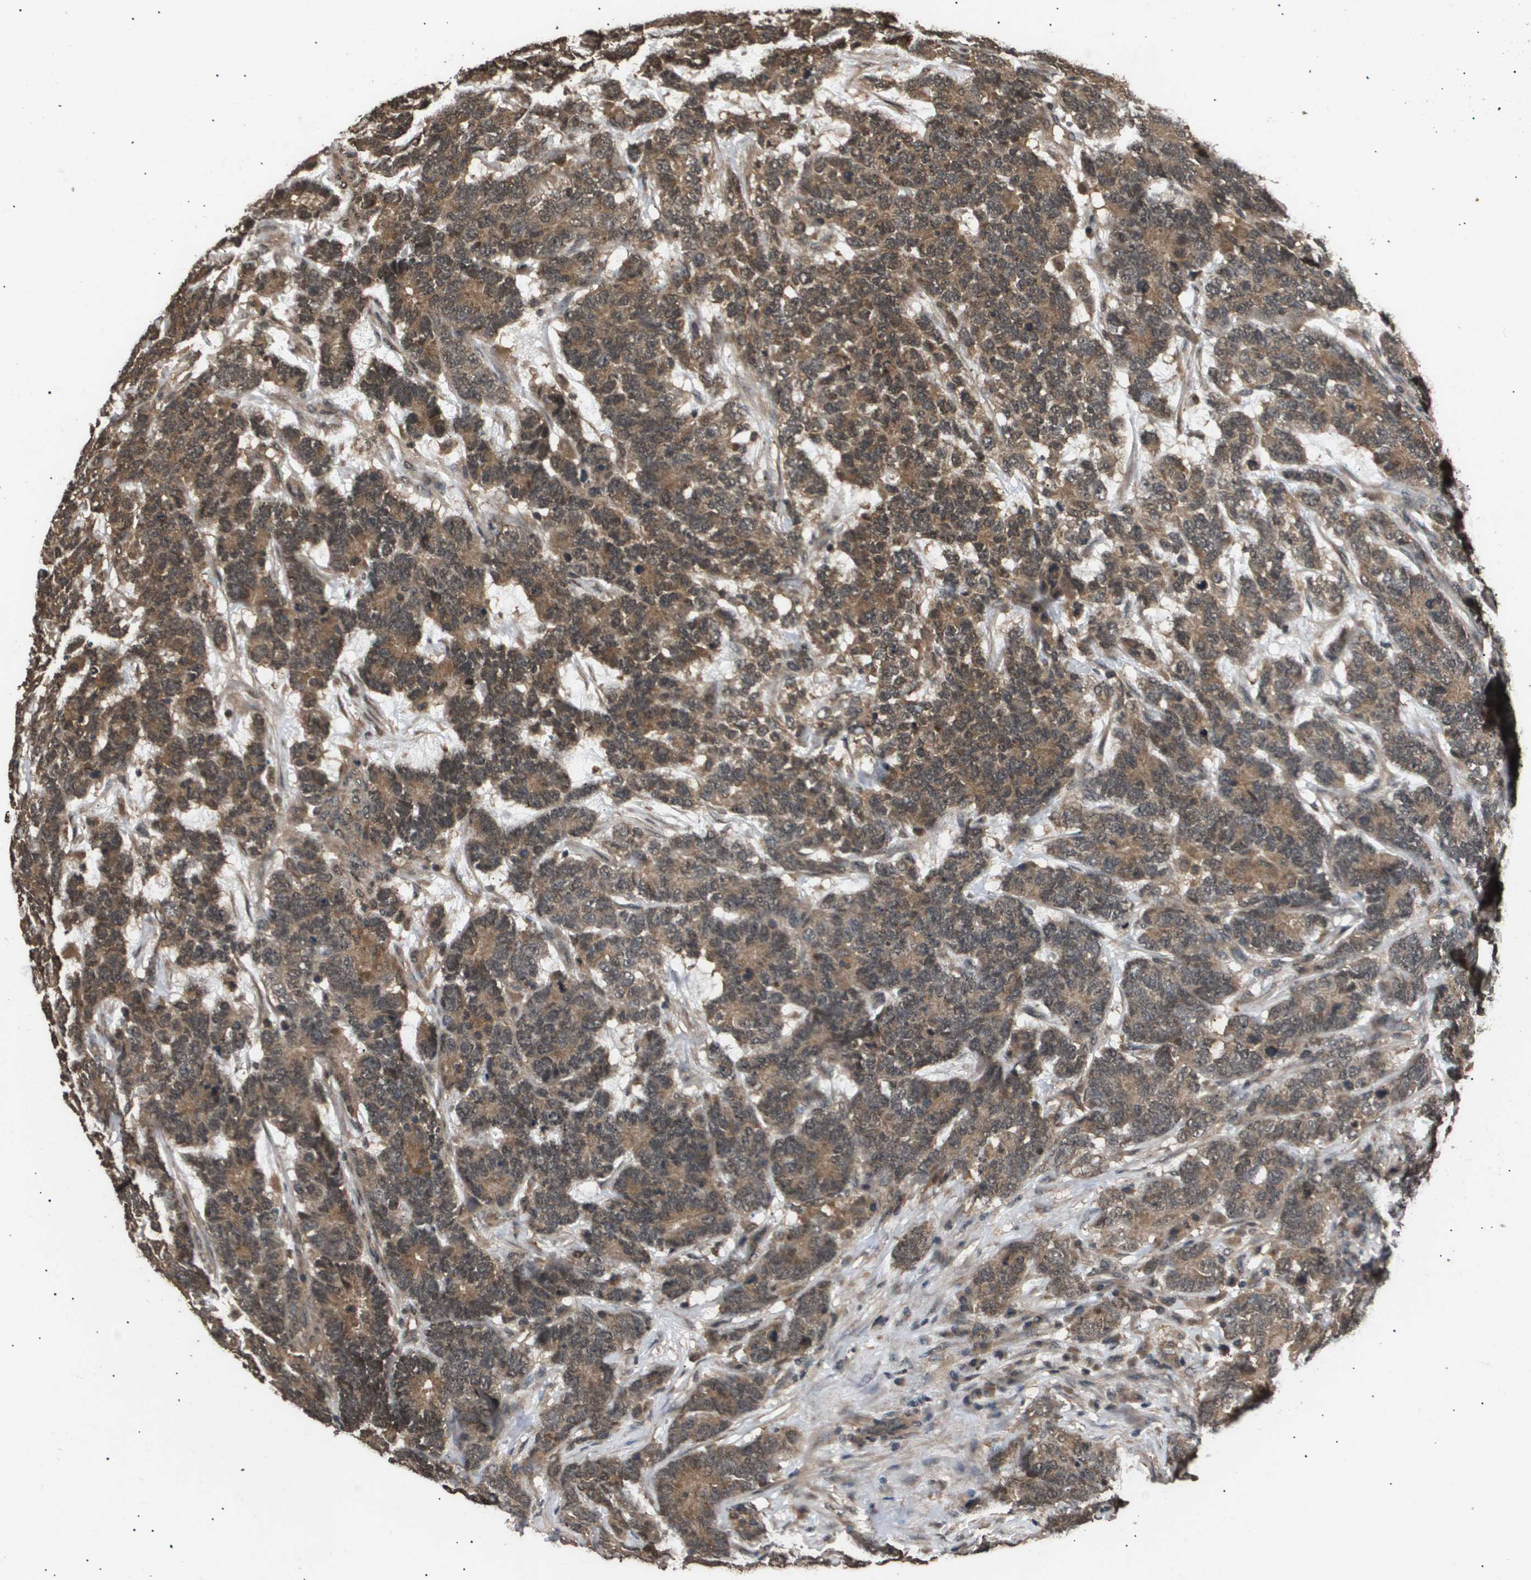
{"staining": {"intensity": "moderate", "quantity": ">75%", "location": "cytoplasmic/membranous,nuclear"}, "tissue": "testis cancer", "cell_type": "Tumor cells", "image_type": "cancer", "snomed": [{"axis": "morphology", "description": "Carcinoma, Embryonal, NOS"}, {"axis": "topography", "description": "Testis"}], "caption": "Immunohistochemical staining of testis embryonal carcinoma demonstrates medium levels of moderate cytoplasmic/membranous and nuclear protein staining in approximately >75% of tumor cells.", "gene": "ING1", "patient": {"sex": "male", "age": 26}}